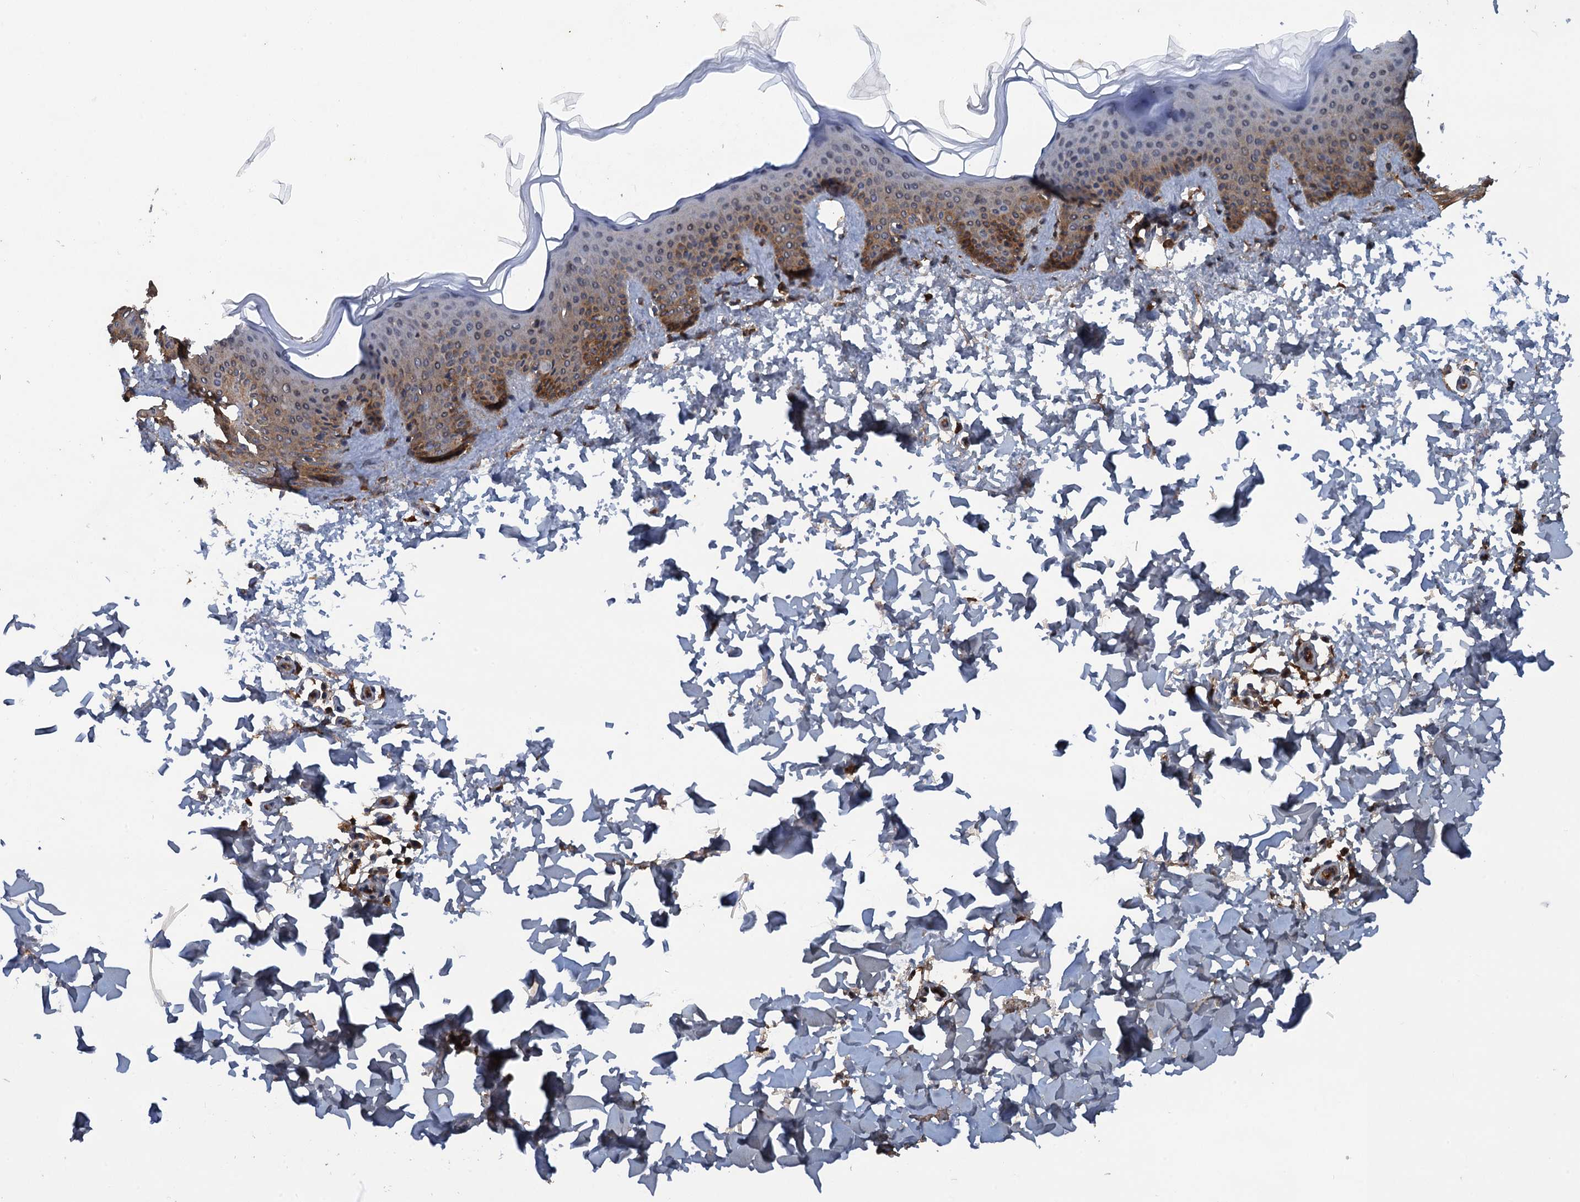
{"staining": {"intensity": "moderate", "quantity": ">75%", "location": "cytoplasmic/membranous"}, "tissue": "skin", "cell_type": "Fibroblasts", "image_type": "normal", "snomed": [{"axis": "morphology", "description": "Normal tissue, NOS"}, {"axis": "topography", "description": "Skin"}], "caption": "Immunohistochemistry histopathology image of normal skin: human skin stained using IHC exhibits medium levels of moderate protein expression localized specifically in the cytoplasmic/membranous of fibroblasts, appearing as a cytoplasmic/membranous brown color.", "gene": "HAPLN3", "patient": {"sex": "male", "age": 36}}